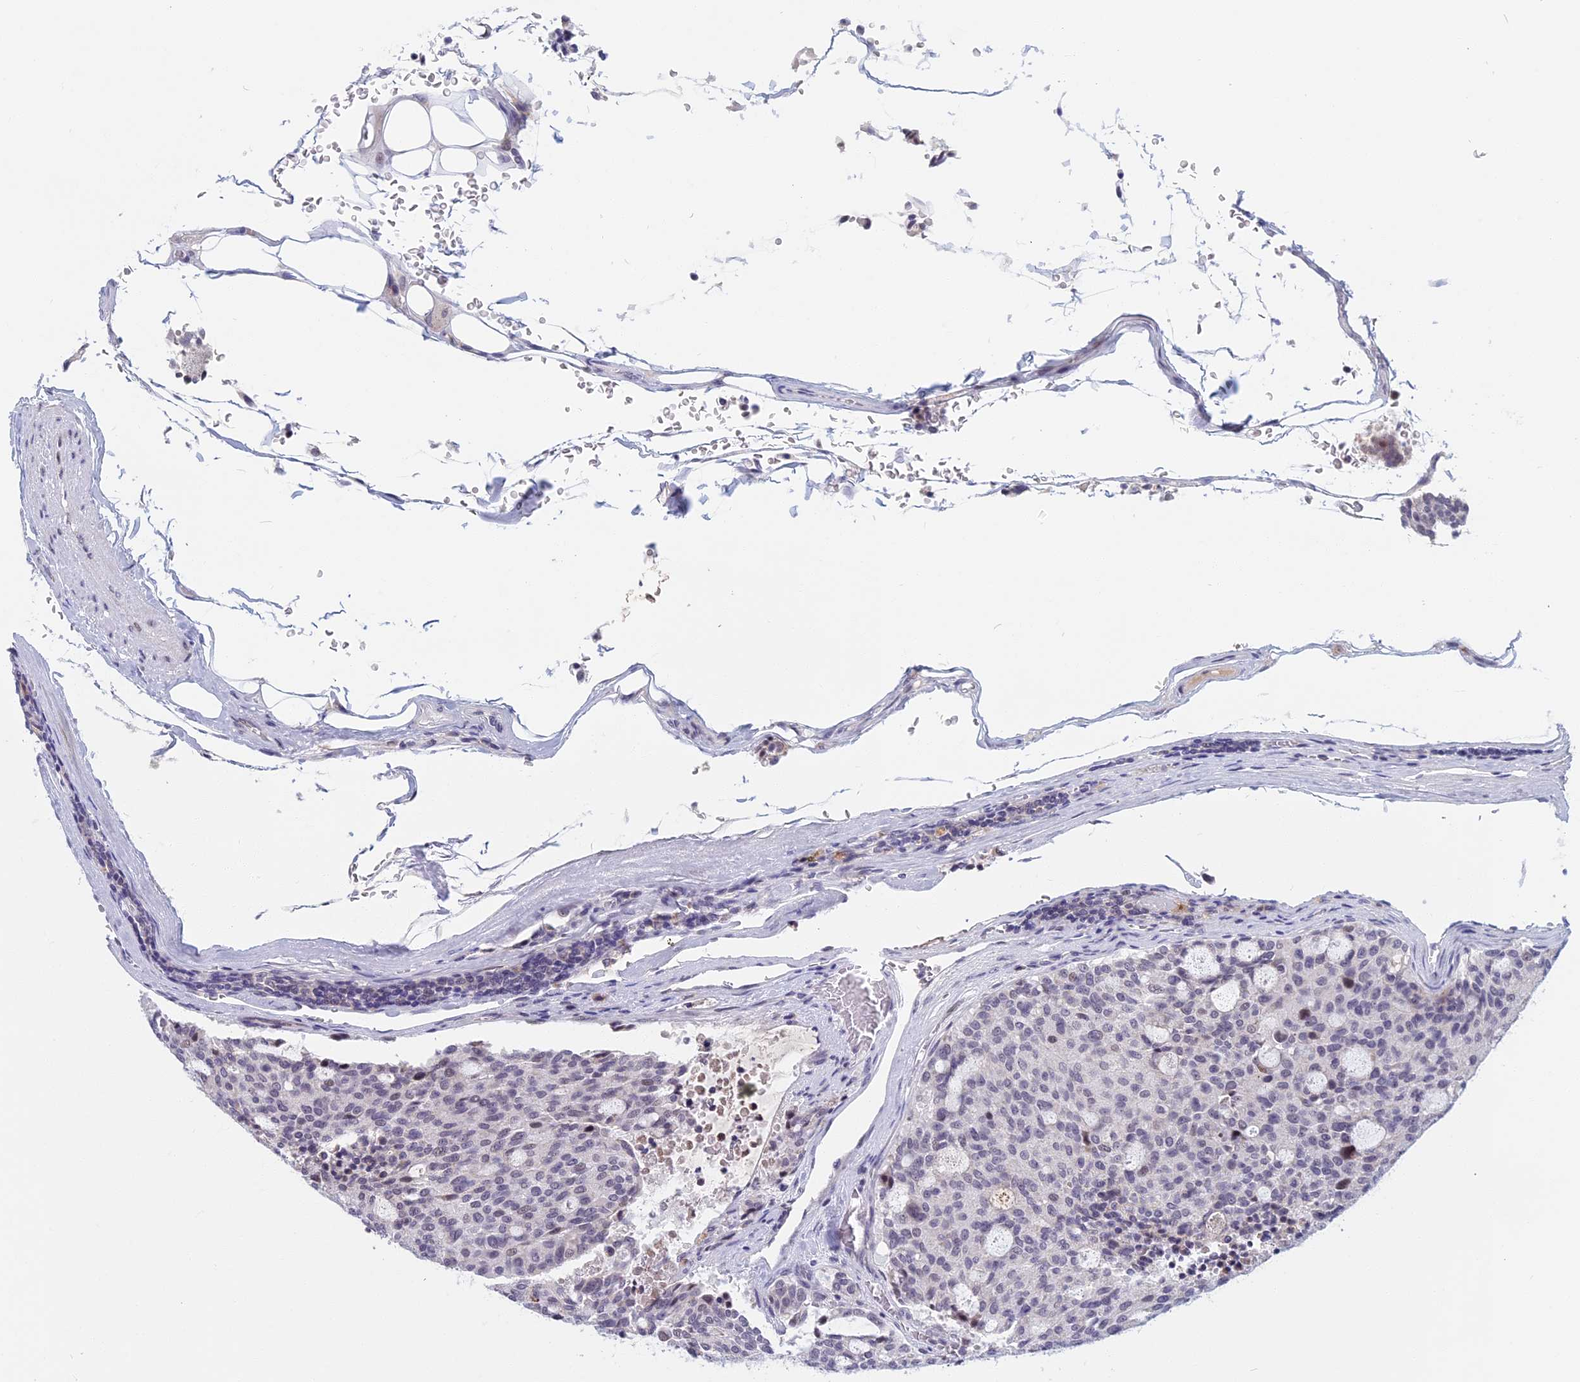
{"staining": {"intensity": "weak", "quantity": "<25%", "location": "nuclear"}, "tissue": "carcinoid", "cell_type": "Tumor cells", "image_type": "cancer", "snomed": [{"axis": "morphology", "description": "Carcinoid, malignant, NOS"}, {"axis": "topography", "description": "Pancreas"}], "caption": "Immunohistochemistry (IHC) image of neoplastic tissue: malignant carcinoid stained with DAB (3,3'-diaminobenzidine) demonstrates no significant protein expression in tumor cells. (Brightfield microscopy of DAB immunohistochemistry at high magnification).", "gene": "CDC7", "patient": {"sex": "female", "age": 54}}